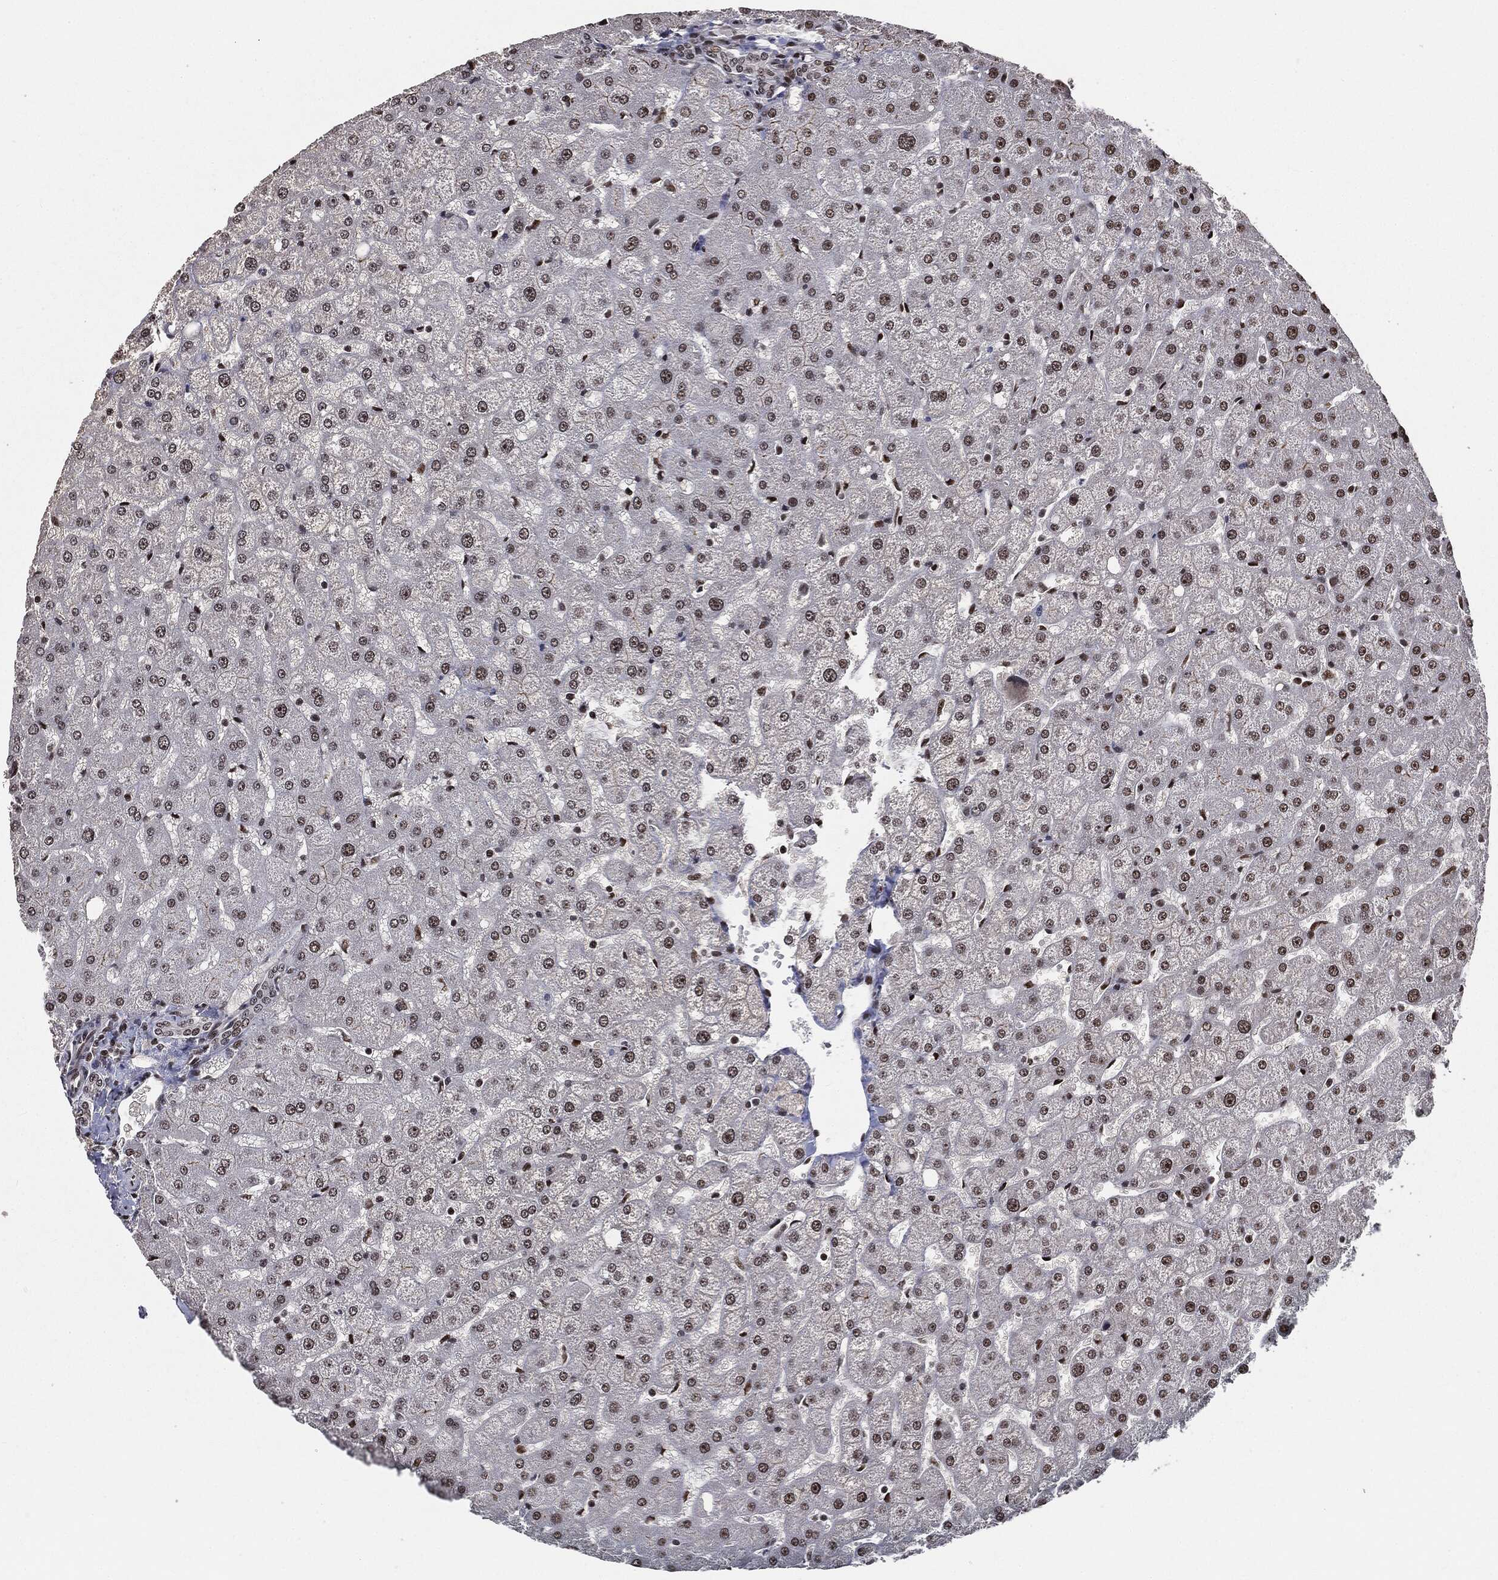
{"staining": {"intensity": "moderate", "quantity": "<25%", "location": "nuclear"}, "tissue": "liver", "cell_type": "Cholangiocytes", "image_type": "normal", "snomed": [{"axis": "morphology", "description": "Normal tissue, NOS"}, {"axis": "topography", "description": "Liver"}], "caption": "Liver stained with DAB (3,3'-diaminobenzidine) IHC demonstrates low levels of moderate nuclear expression in approximately <25% of cholangiocytes.", "gene": "DPH2", "patient": {"sex": "female", "age": 50}}